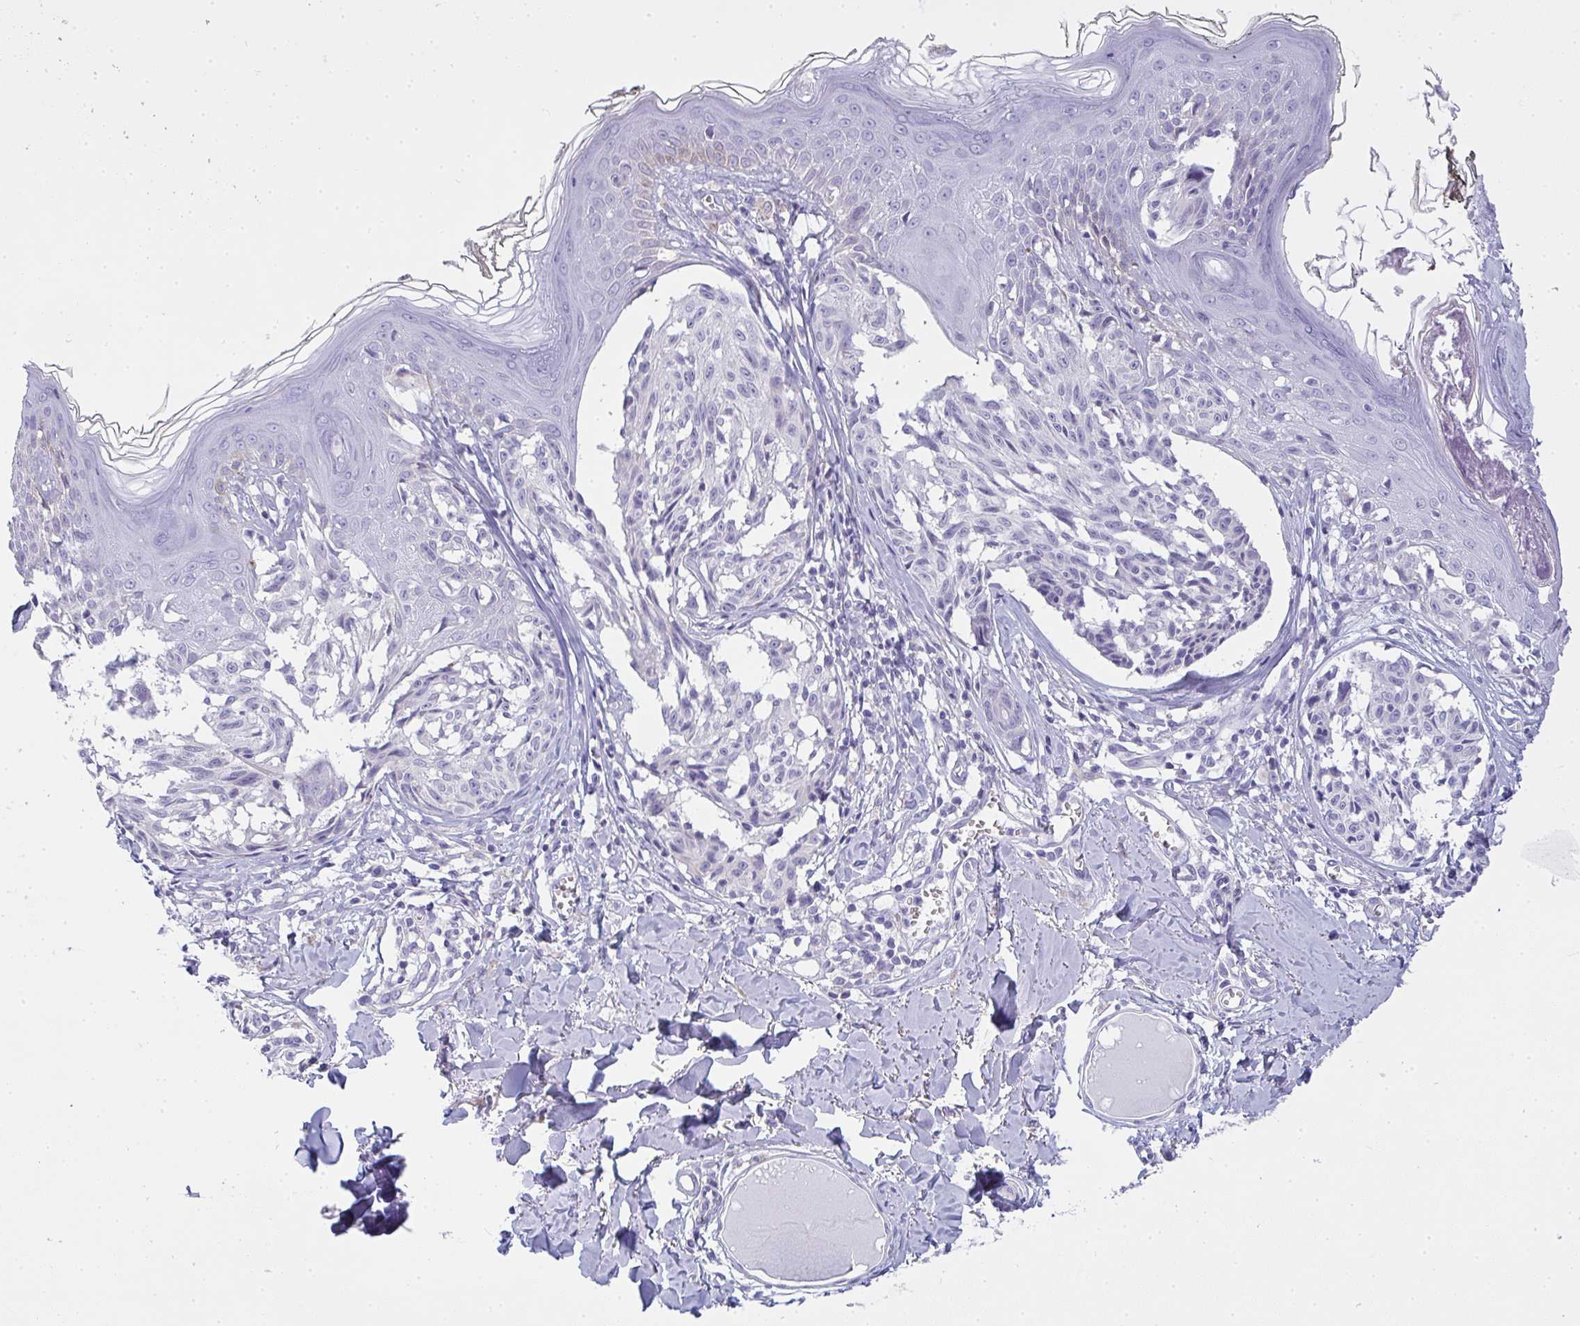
{"staining": {"intensity": "negative", "quantity": "none", "location": "none"}, "tissue": "melanoma", "cell_type": "Tumor cells", "image_type": "cancer", "snomed": [{"axis": "morphology", "description": "Malignant melanoma, NOS"}, {"axis": "topography", "description": "Skin"}], "caption": "IHC of malignant melanoma reveals no positivity in tumor cells.", "gene": "GSDMB", "patient": {"sex": "female", "age": 43}}